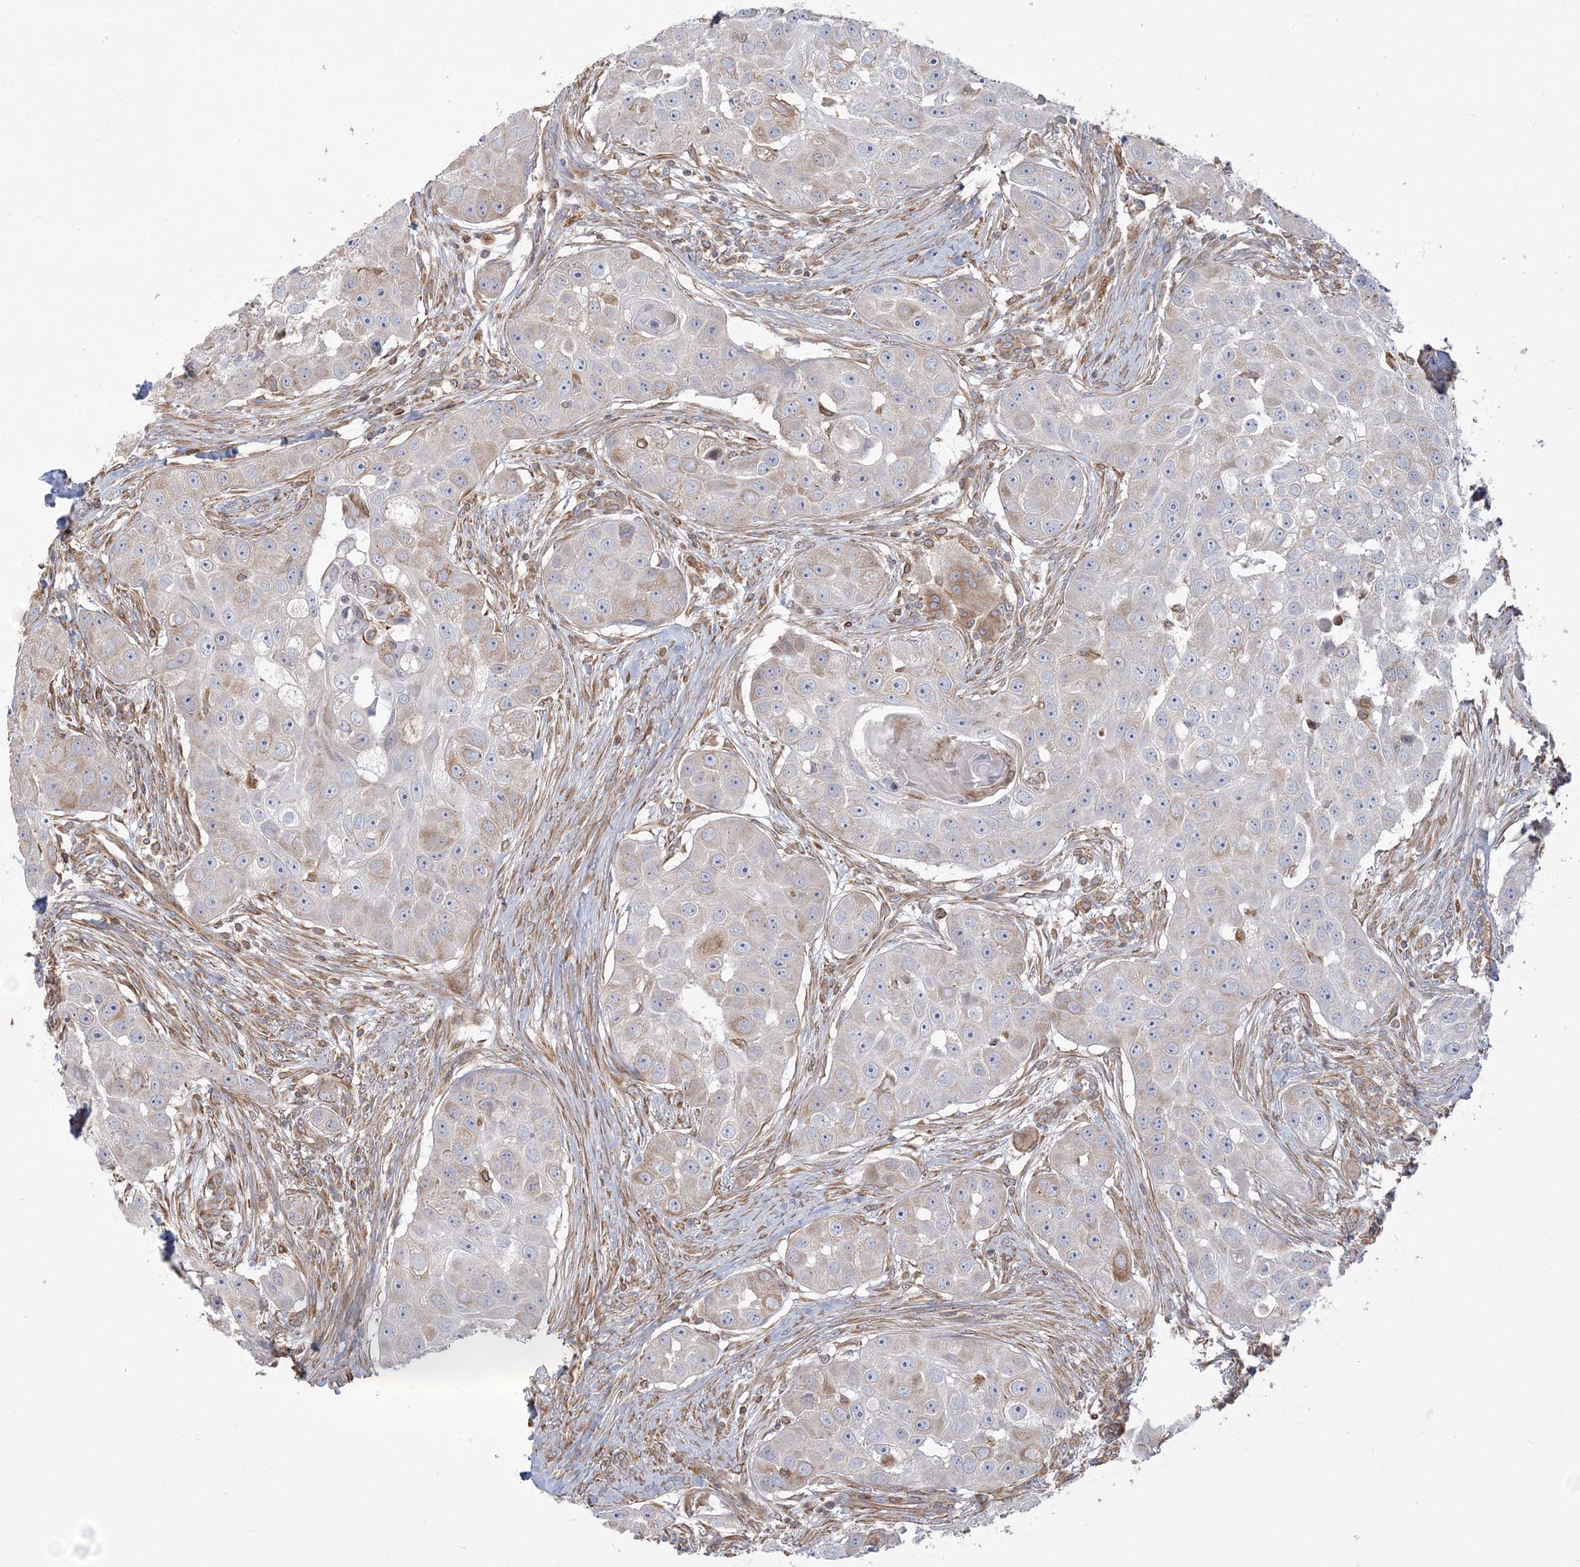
{"staining": {"intensity": "weak", "quantity": "25%-75%", "location": "cytoplasmic/membranous"}, "tissue": "head and neck cancer", "cell_type": "Tumor cells", "image_type": "cancer", "snomed": [{"axis": "morphology", "description": "Normal tissue, NOS"}, {"axis": "morphology", "description": "Squamous cell carcinoma, NOS"}, {"axis": "topography", "description": "Skeletal muscle"}, {"axis": "topography", "description": "Head-Neck"}], "caption": "This photomicrograph demonstrates squamous cell carcinoma (head and neck) stained with IHC to label a protein in brown. The cytoplasmic/membranous of tumor cells show weak positivity for the protein. Nuclei are counter-stained blue.", "gene": "ZNF821", "patient": {"sex": "male", "age": 51}}